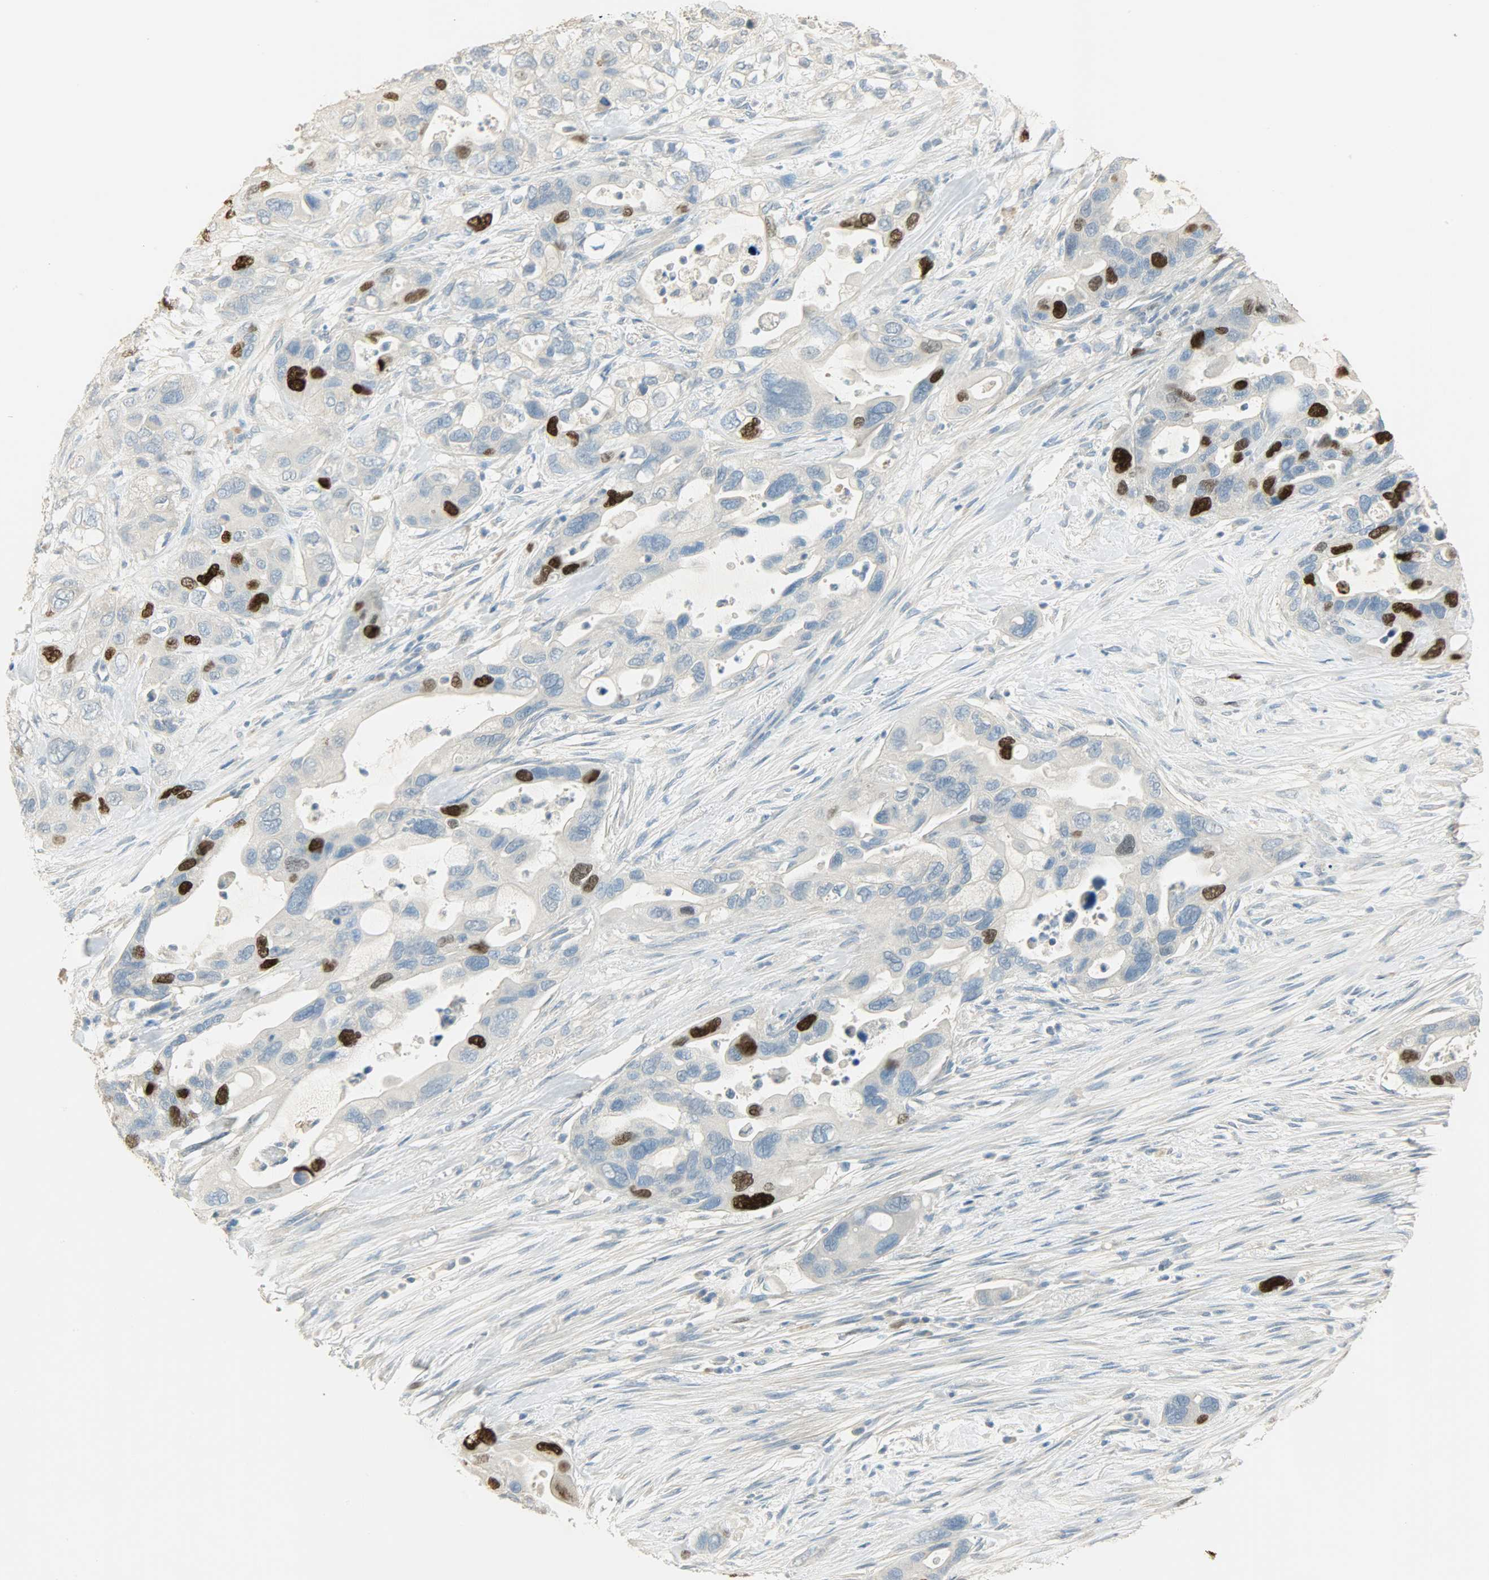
{"staining": {"intensity": "strong", "quantity": "<25%", "location": "nuclear"}, "tissue": "pancreatic cancer", "cell_type": "Tumor cells", "image_type": "cancer", "snomed": [{"axis": "morphology", "description": "Adenocarcinoma, NOS"}, {"axis": "topography", "description": "Pancreas"}], "caption": "The image shows a brown stain indicating the presence of a protein in the nuclear of tumor cells in pancreatic cancer.", "gene": "TPX2", "patient": {"sex": "female", "age": 71}}